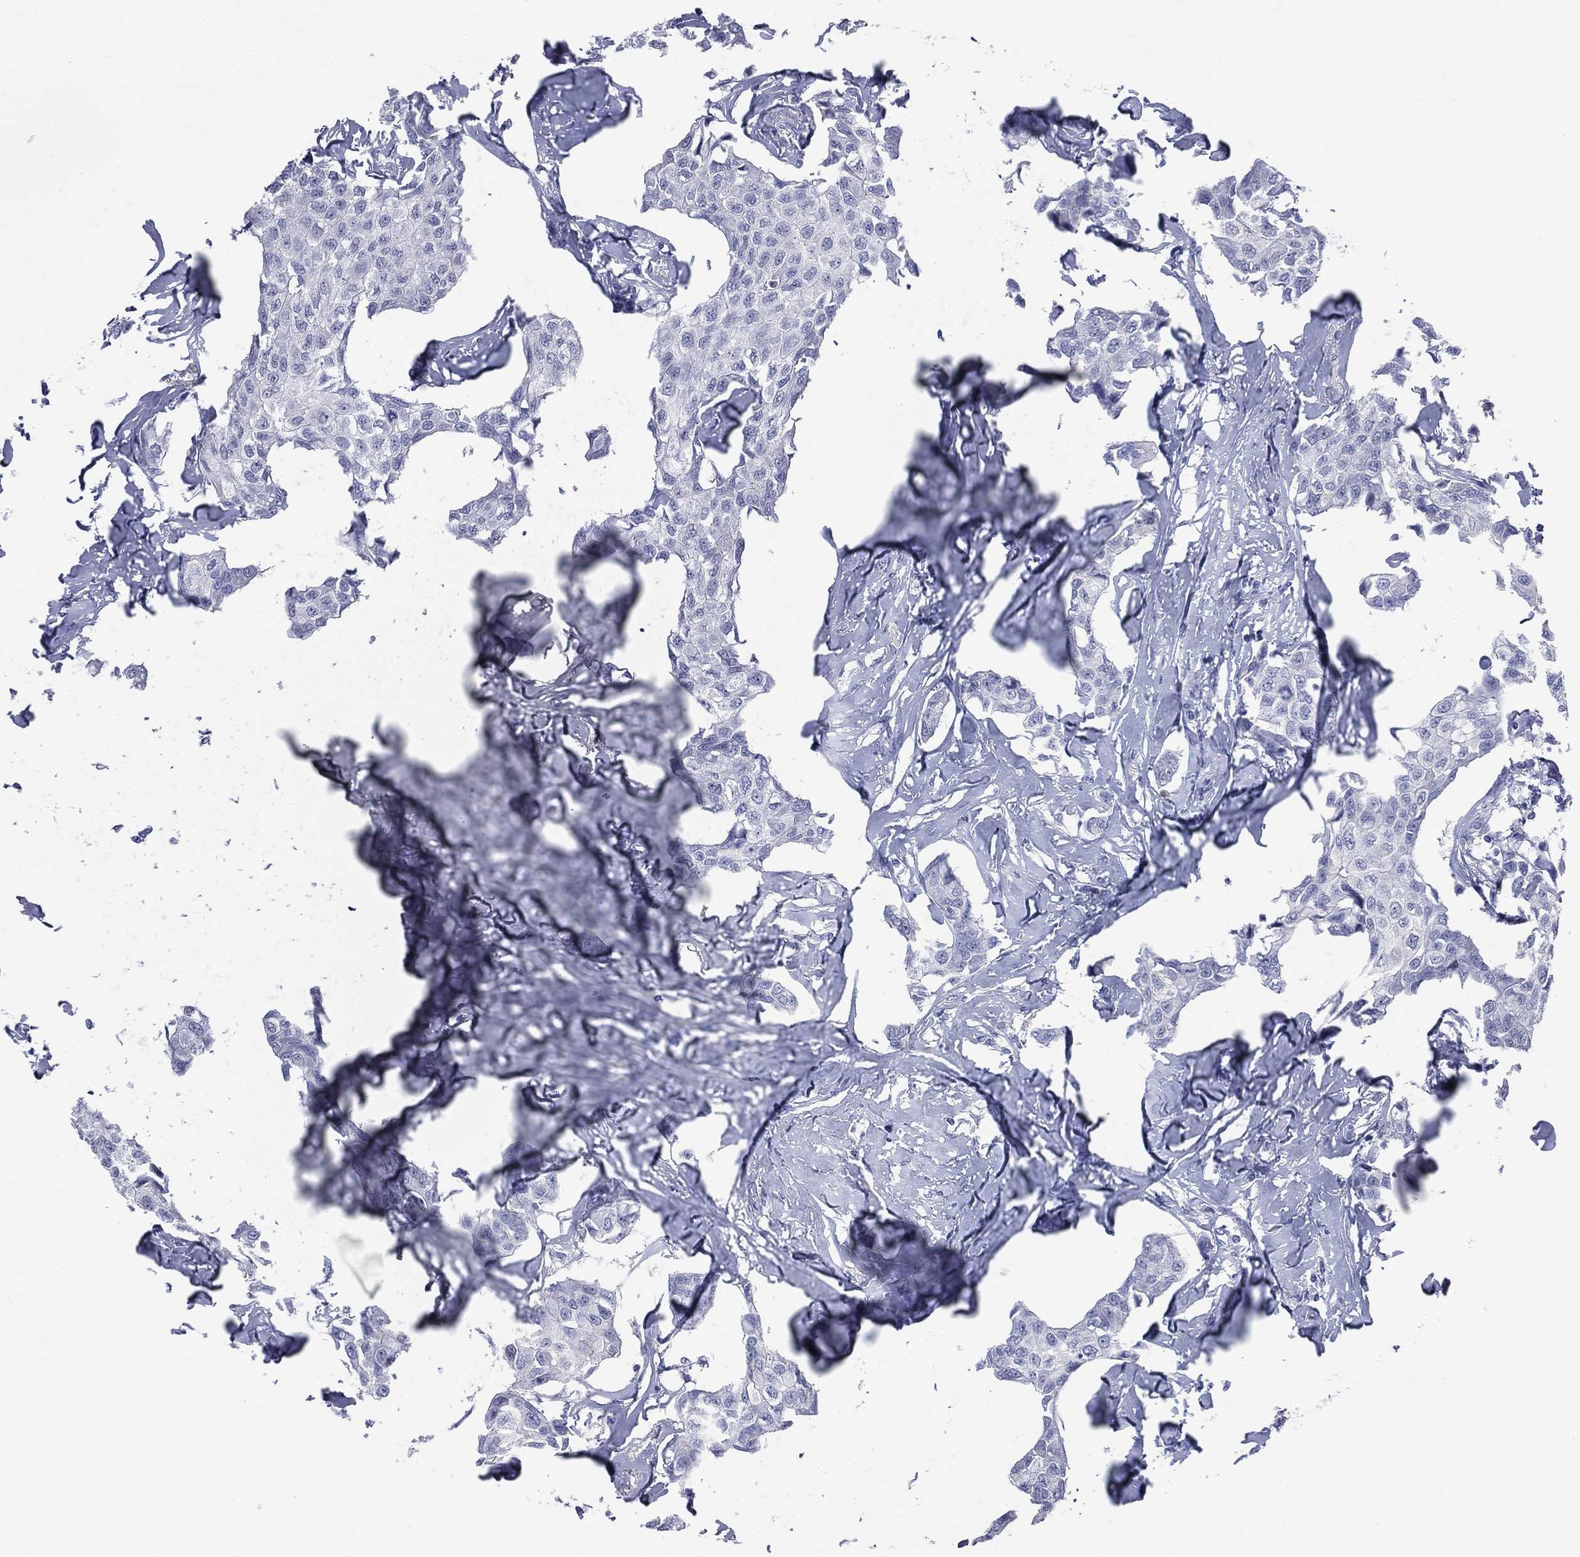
{"staining": {"intensity": "negative", "quantity": "none", "location": "none"}, "tissue": "breast cancer", "cell_type": "Tumor cells", "image_type": "cancer", "snomed": [{"axis": "morphology", "description": "Duct carcinoma"}, {"axis": "topography", "description": "Breast"}], "caption": "High power microscopy photomicrograph of an immunohistochemistry image of breast cancer (infiltrating ductal carcinoma), revealing no significant positivity in tumor cells. The staining is performed using DAB (3,3'-diaminobenzidine) brown chromogen with nuclei counter-stained in using hematoxylin.", "gene": "AKAP3", "patient": {"sex": "female", "age": 80}}